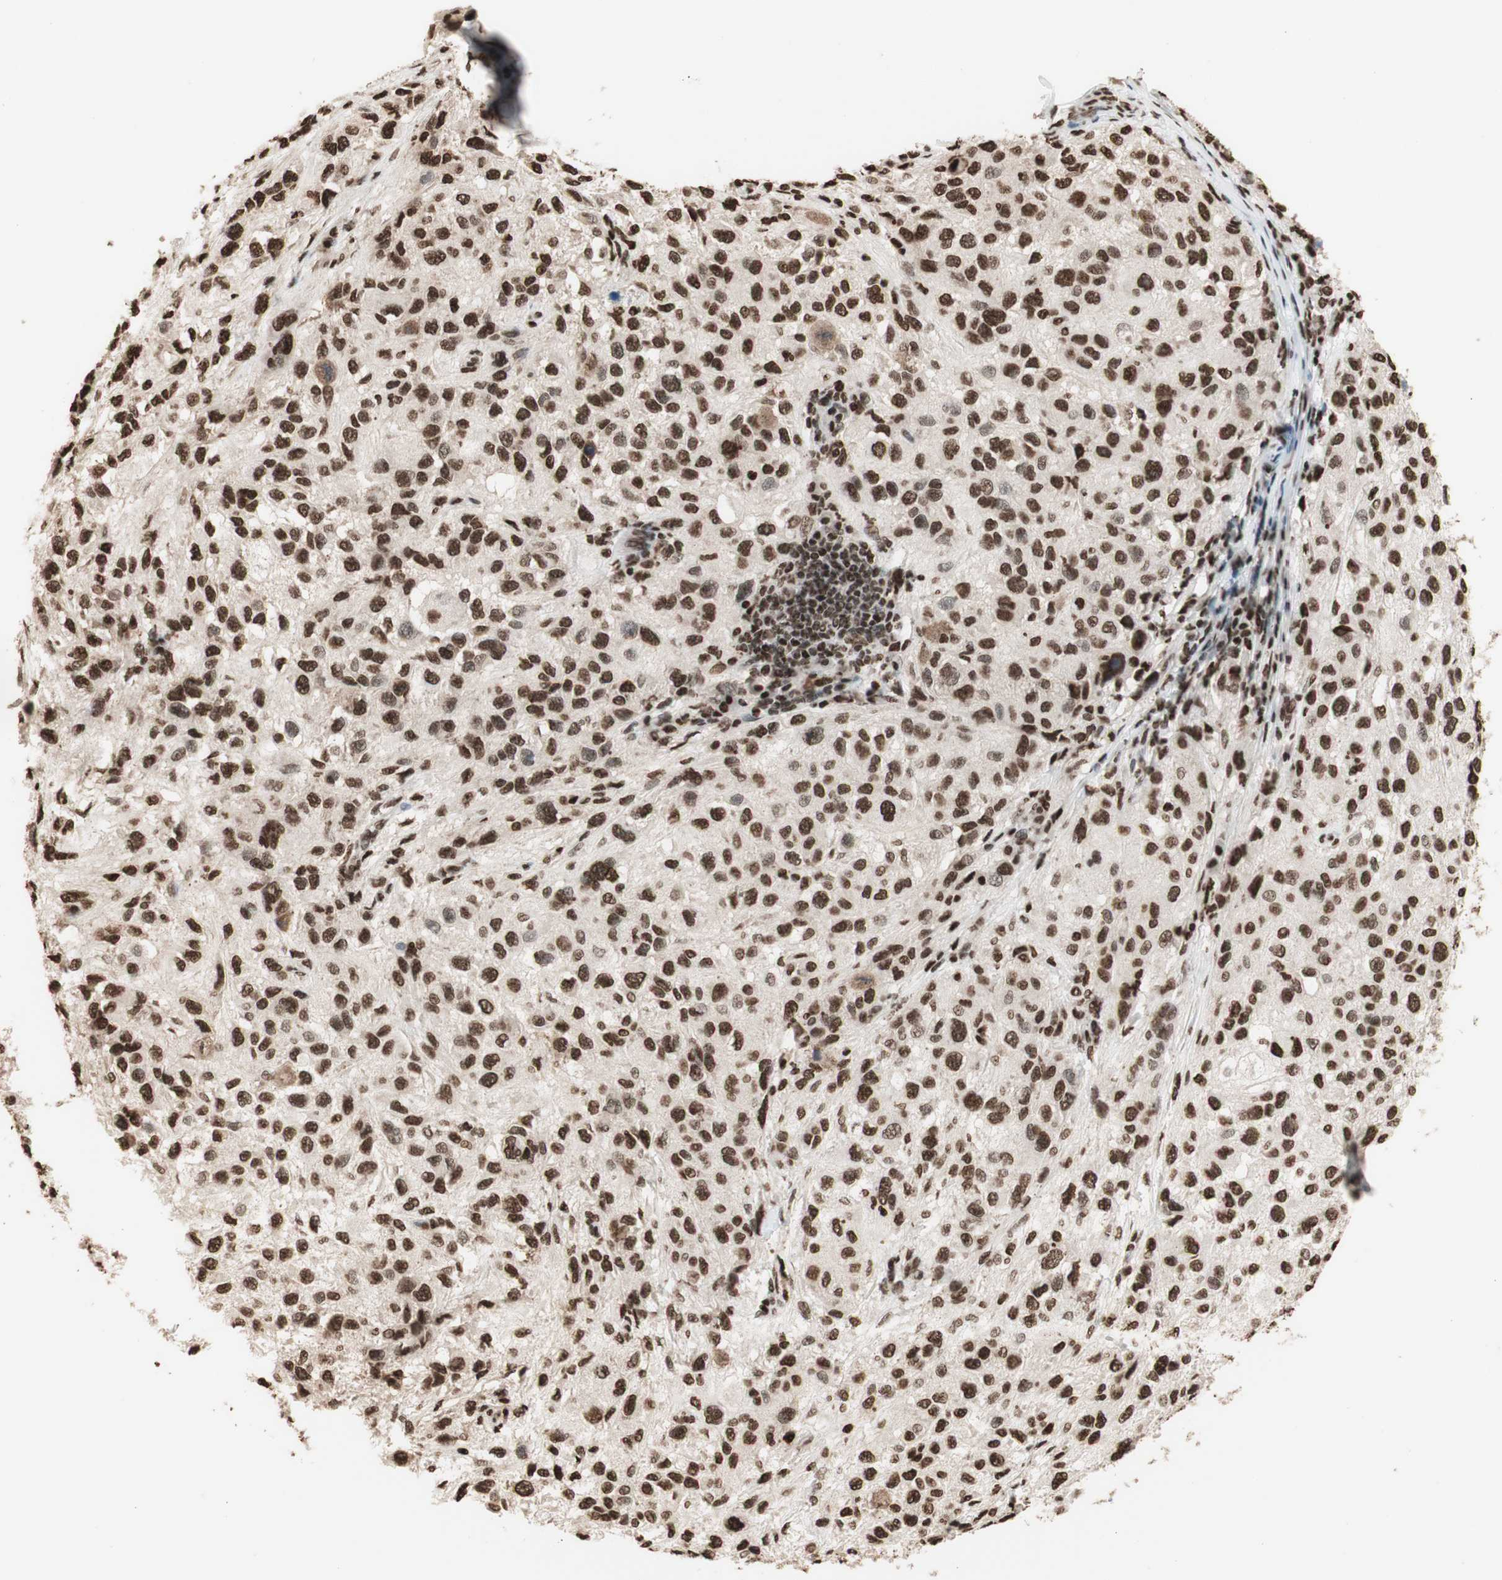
{"staining": {"intensity": "strong", "quantity": ">75%", "location": "nuclear"}, "tissue": "melanoma", "cell_type": "Tumor cells", "image_type": "cancer", "snomed": [{"axis": "morphology", "description": "Necrosis, NOS"}, {"axis": "morphology", "description": "Malignant melanoma, NOS"}, {"axis": "topography", "description": "Skin"}], "caption": "Protein staining shows strong nuclear expression in approximately >75% of tumor cells in melanoma. The protein is shown in brown color, while the nuclei are stained blue.", "gene": "HNRNPA2B1", "patient": {"sex": "female", "age": 87}}